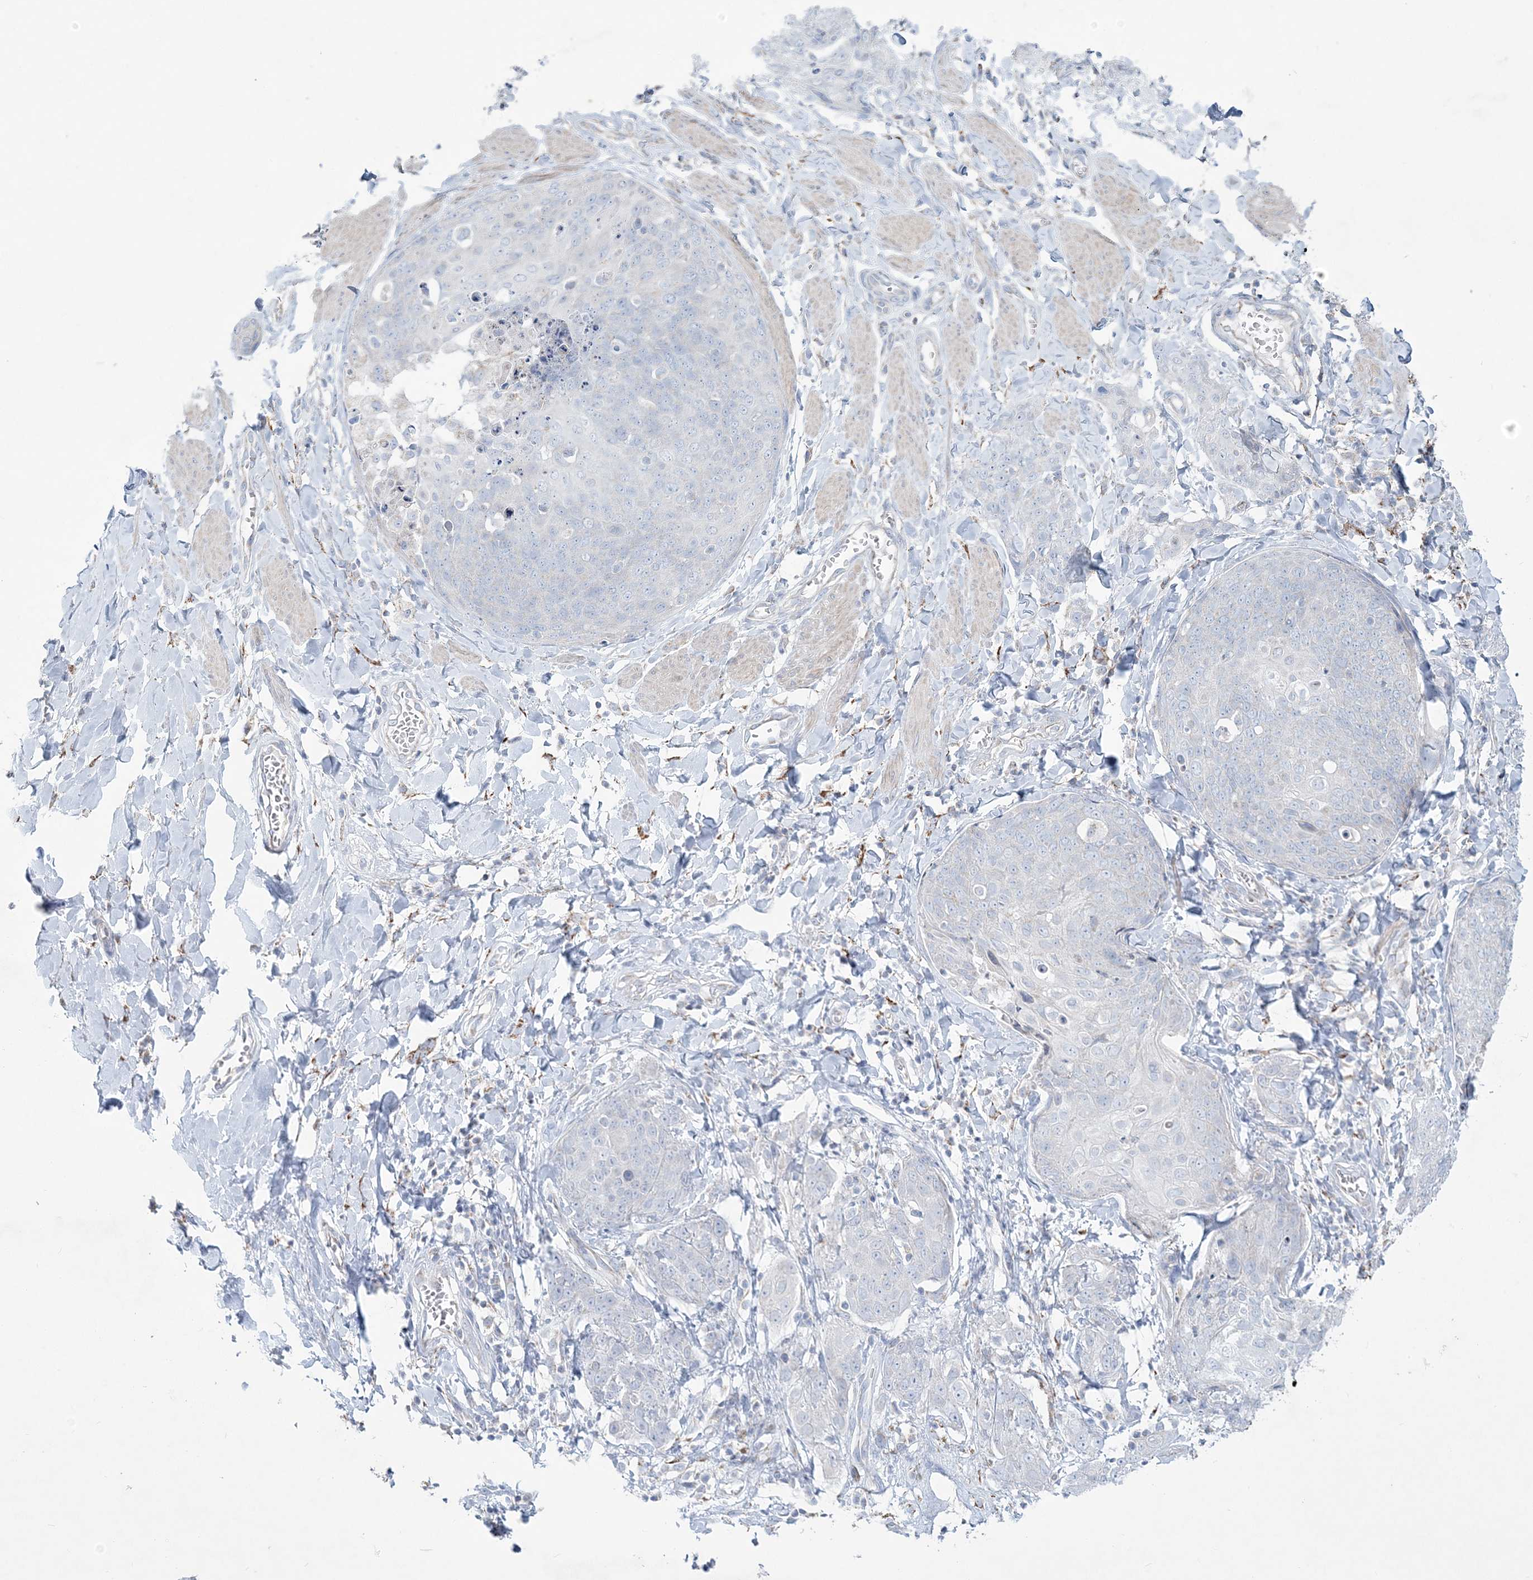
{"staining": {"intensity": "negative", "quantity": "none", "location": "none"}, "tissue": "skin cancer", "cell_type": "Tumor cells", "image_type": "cancer", "snomed": [{"axis": "morphology", "description": "Squamous cell carcinoma, NOS"}, {"axis": "topography", "description": "Skin"}, {"axis": "topography", "description": "Vulva"}], "caption": "IHC micrograph of neoplastic tissue: skin squamous cell carcinoma stained with DAB reveals no significant protein positivity in tumor cells.", "gene": "TBC1D7", "patient": {"sex": "female", "age": 85}}